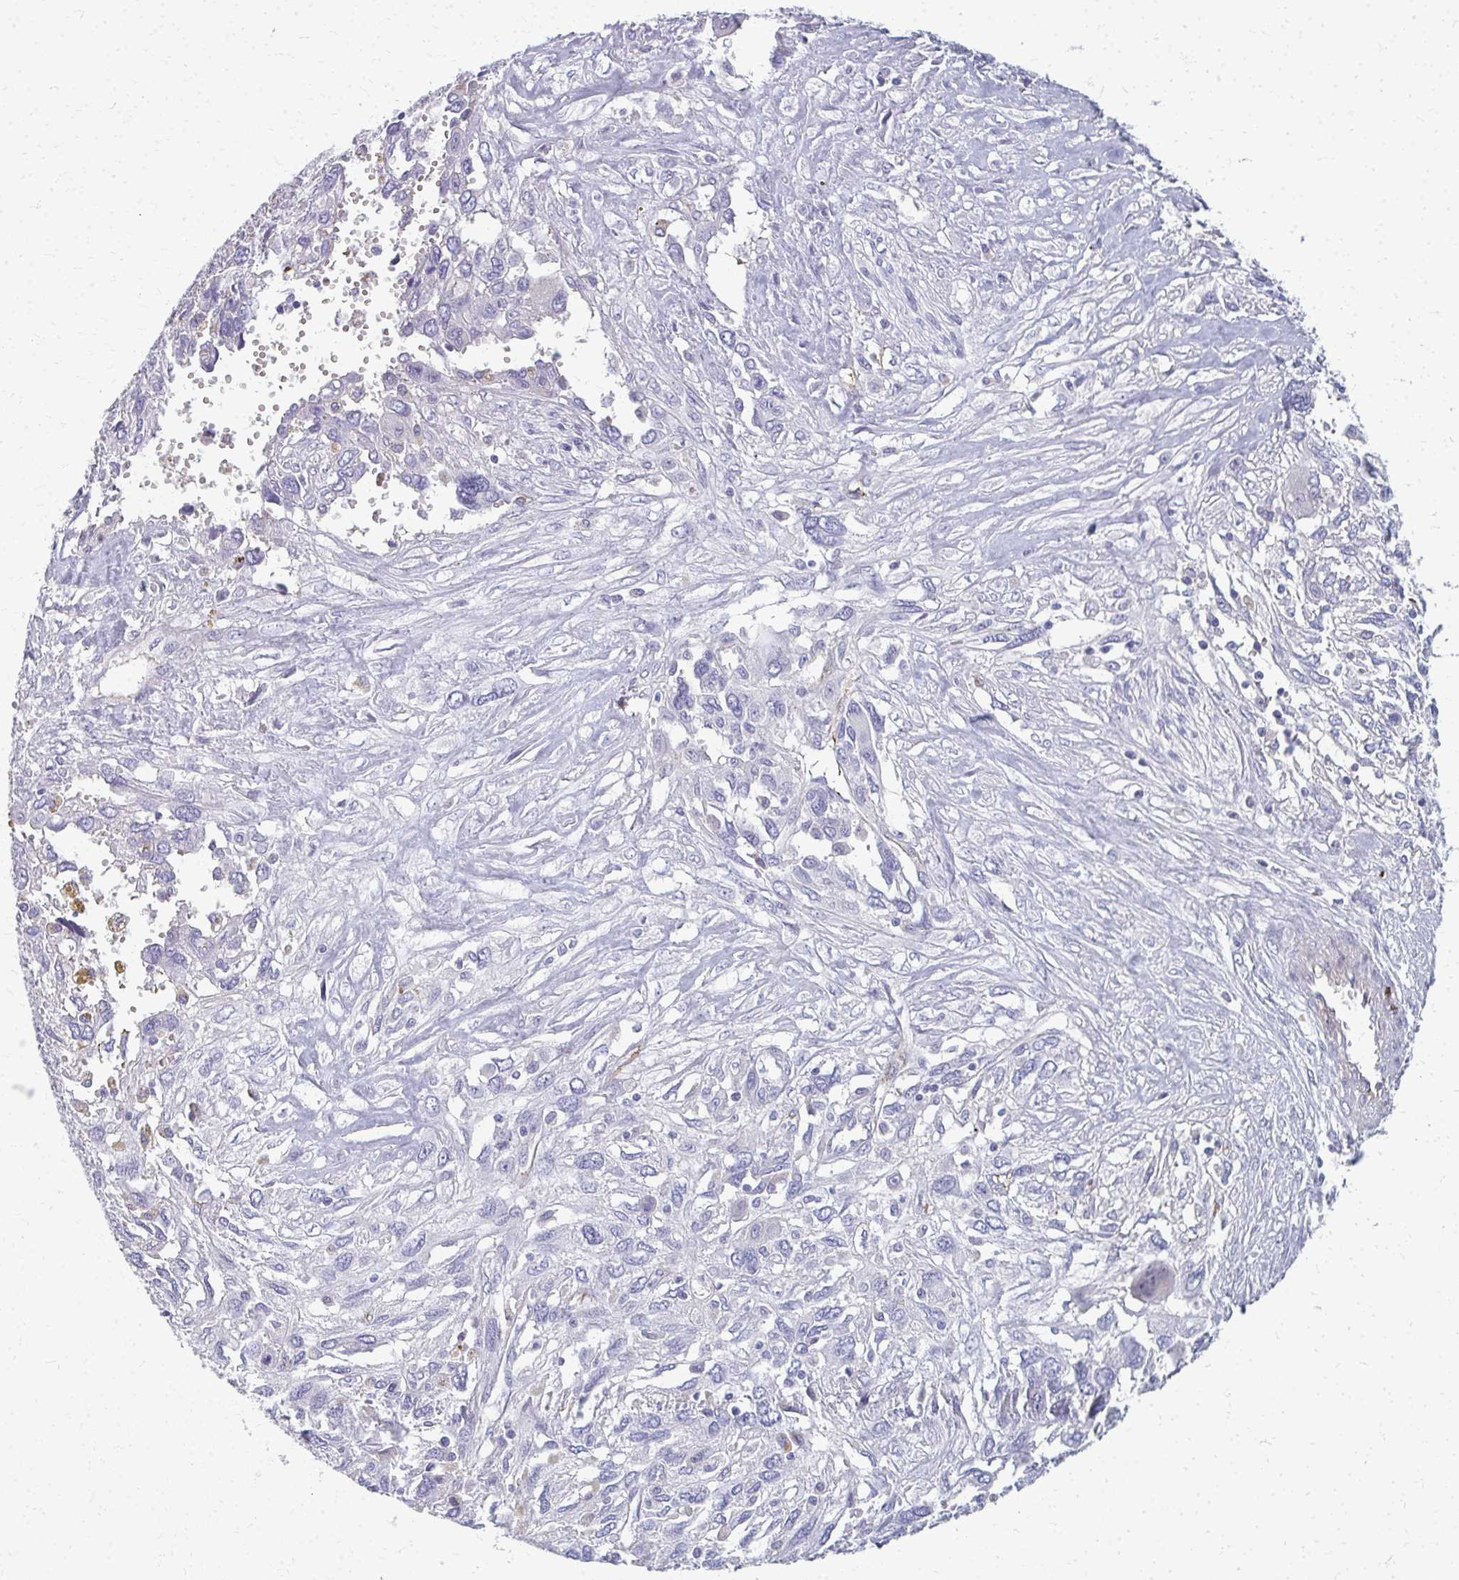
{"staining": {"intensity": "negative", "quantity": "none", "location": "none"}, "tissue": "pancreatic cancer", "cell_type": "Tumor cells", "image_type": "cancer", "snomed": [{"axis": "morphology", "description": "Adenocarcinoma, NOS"}, {"axis": "topography", "description": "Pancreas"}], "caption": "This is an immunohistochemistry photomicrograph of pancreatic cancer (adenocarcinoma). There is no staining in tumor cells.", "gene": "ADIPOQ", "patient": {"sex": "female", "age": 47}}